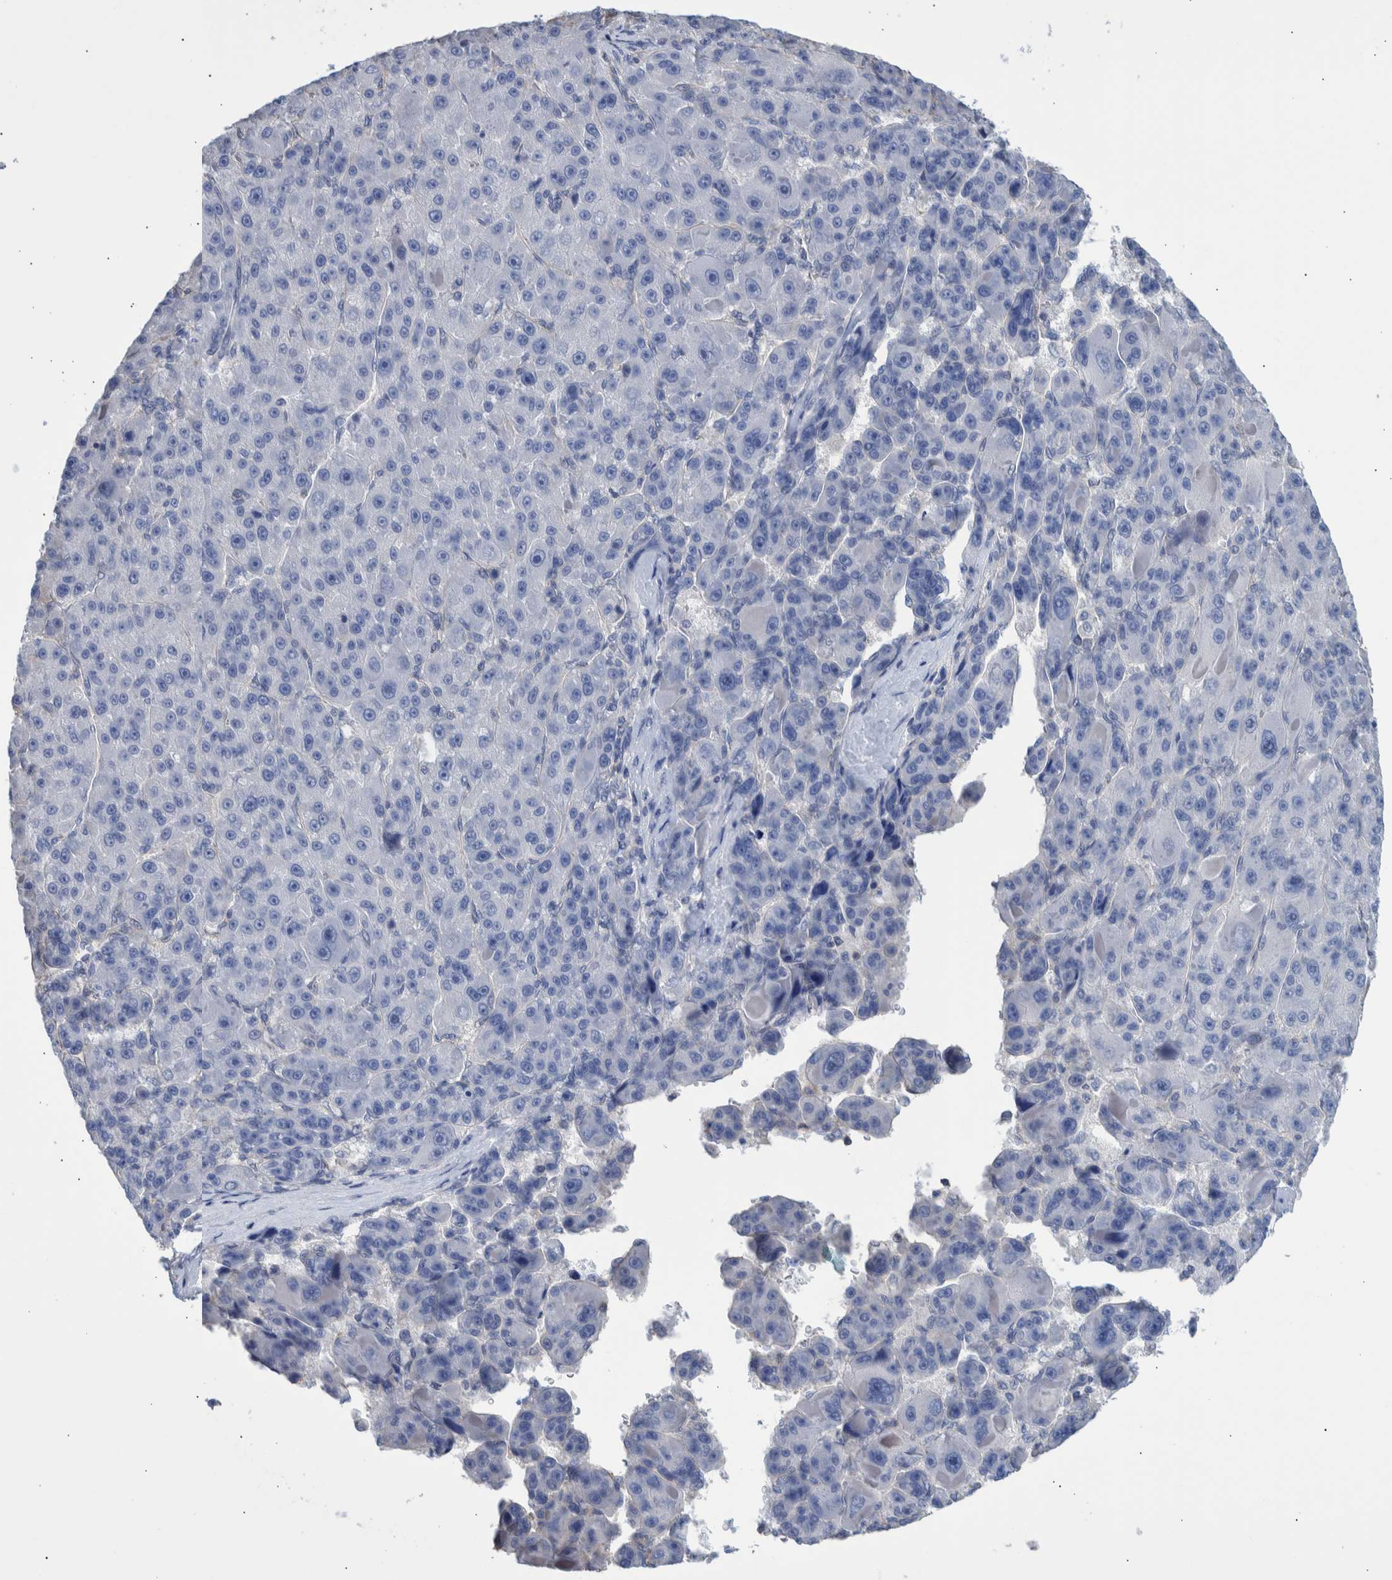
{"staining": {"intensity": "negative", "quantity": "none", "location": "none"}, "tissue": "liver cancer", "cell_type": "Tumor cells", "image_type": "cancer", "snomed": [{"axis": "morphology", "description": "Carcinoma, Hepatocellular, NOS"}, {"axis": "topography", "description": "Liver"}], "caption": "This is an IHC micrograph of liver hepatocellular carcinoma. There is no positivity in tumor cells.", "gene": "PPP3CC", "patient": {"sex": "male", "age": 76}}